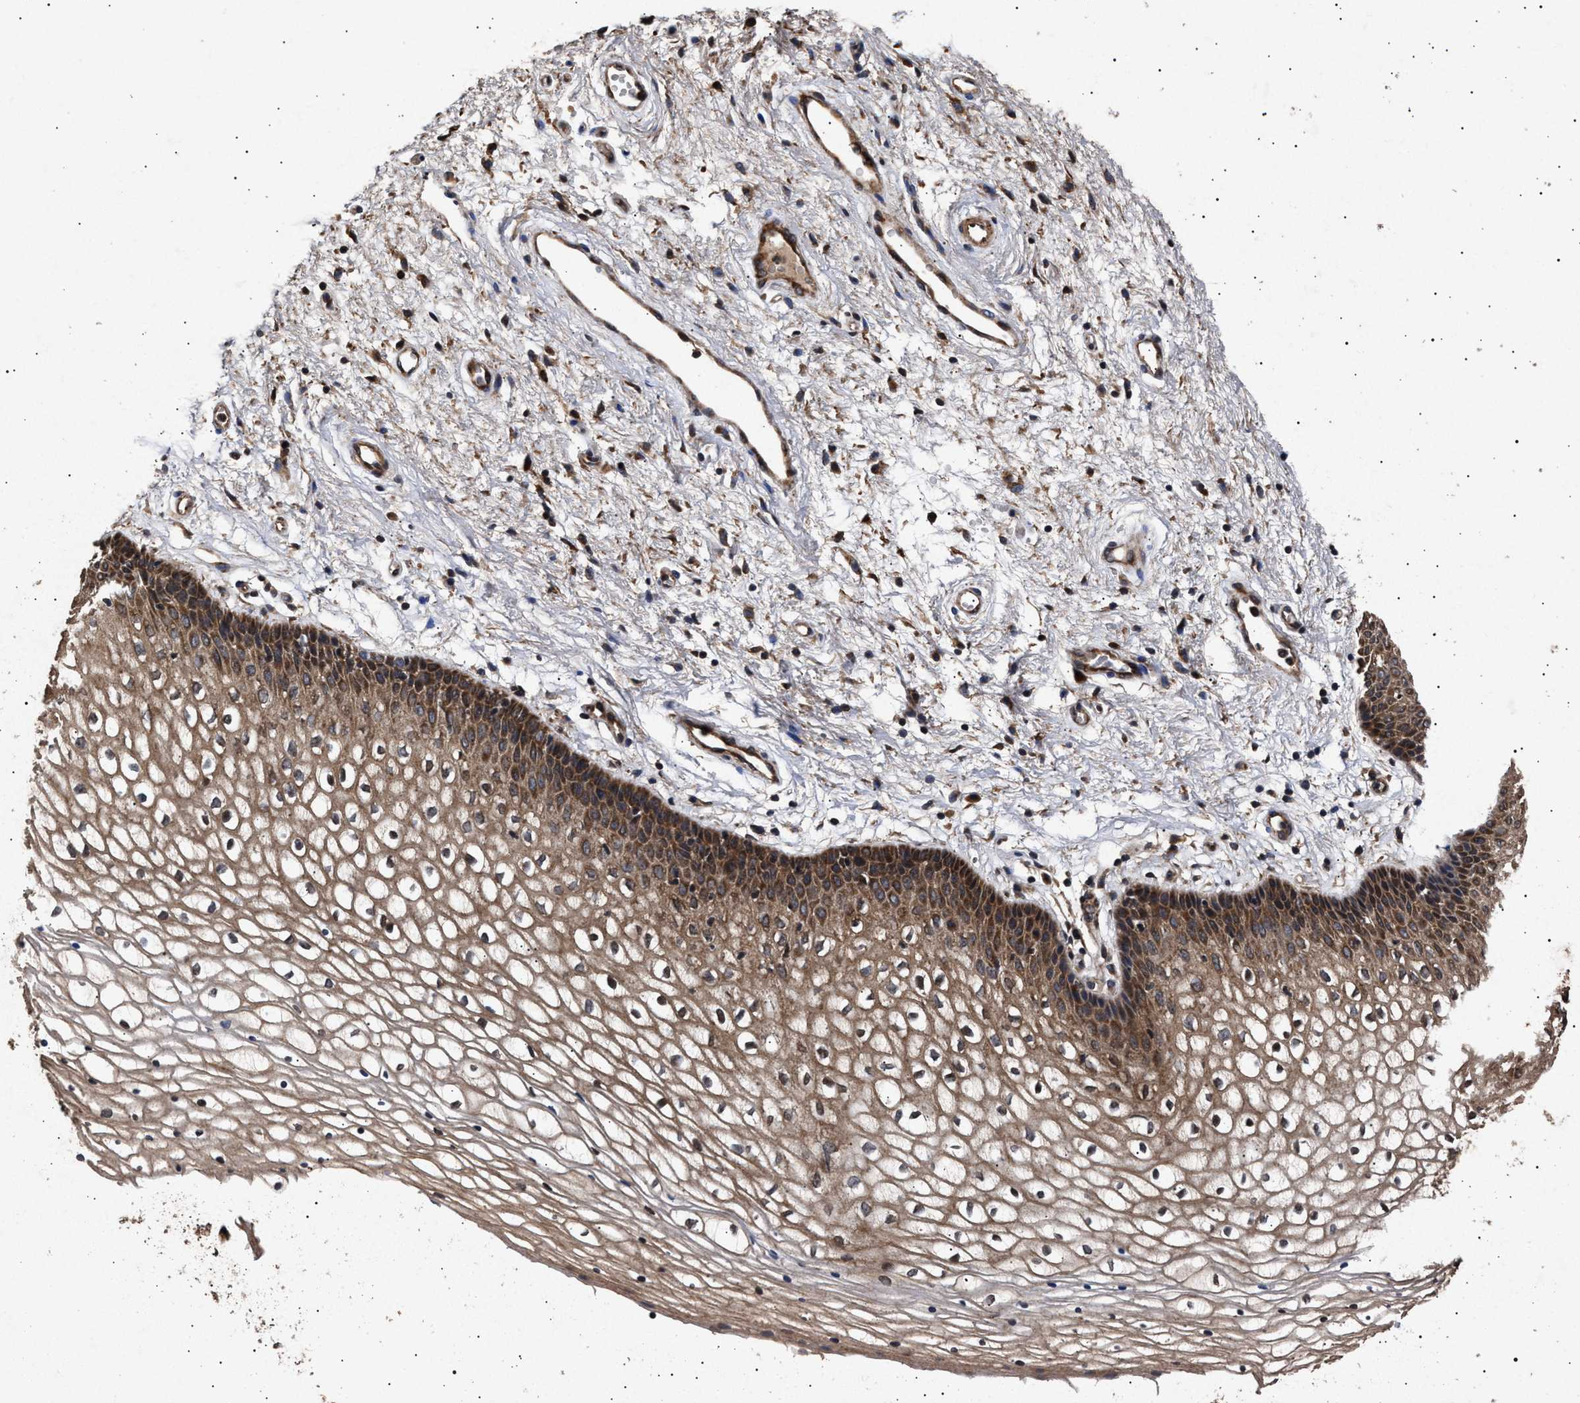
{"staining": {"intensity": "moderate", "quantity": ">75%", "location": "cytoplasmic/membranous"}, "tissue": "vagina", "cell_type": "Squamous epithelial cells", "image_type": "normal", "snomed": [{"axis": "morphology", "description": "Normal tissue, NOS"}, {"axis": "topography", "description": "Vagina"}], "caption": "Human vagina stained with a brown dye displays moderate cytoplasmic/membranous positive expression in approximately >75% of squamous epithelial cells.", "gene": "ITGB5", "patient": {"sex": "female", "age": 34}}